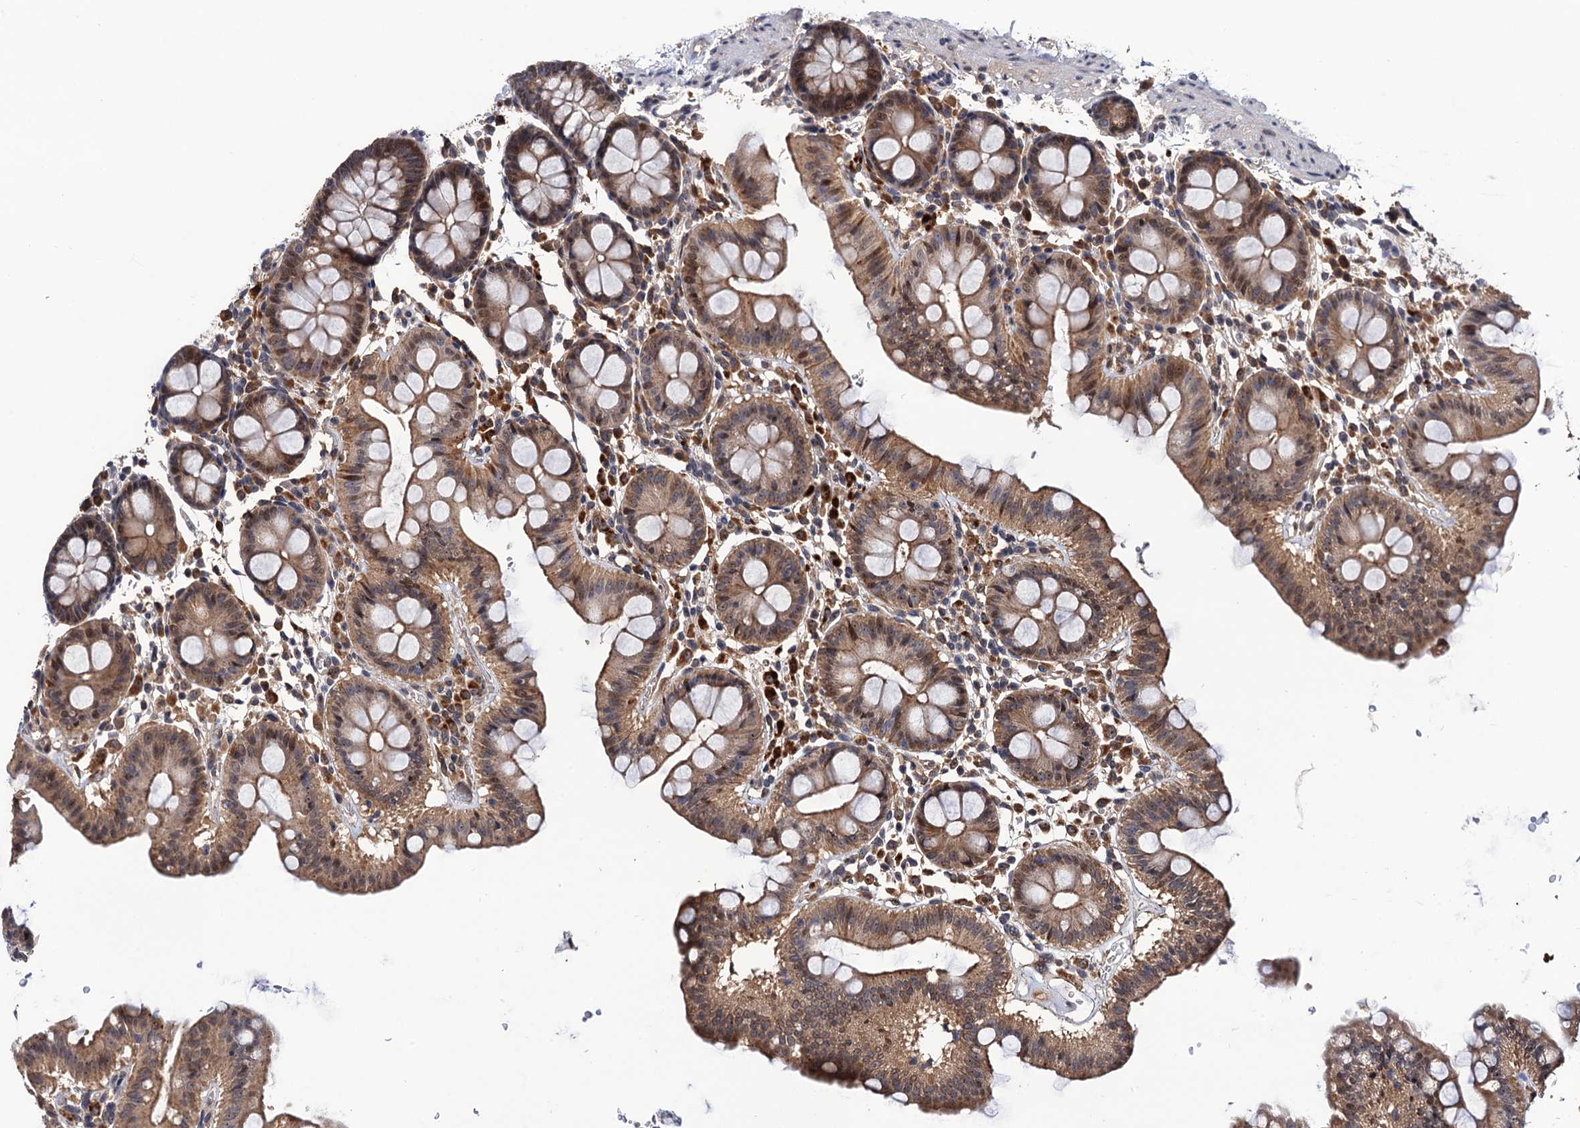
{"staining": {"intensity": "weak", "quantity": ">75%", "location": "cytoplasmic/membranous,nuclear"}, "tissue": "colon", "cell_type": "Endothelial cells", "image_type": "normal", "snomed": [{"axis": "morphology", "description": "Normal tissue, NOS"}, {"axis": "topography", "description": "Colon"}], "caption": "Immunohistochemical staining of benign colon demonstrates >75% levels of weak cytoplasmic/membranous,nuclear protein positivity in about >75% of endothelial cells. Using DAB (3,3'-diaminobenzidine) (brown) and hematoxylin (blue) stains, captured at high magnification using brightfield microscopy.", "gene": "LRRC63", "patient": {"sex": "male", "age": 75}}